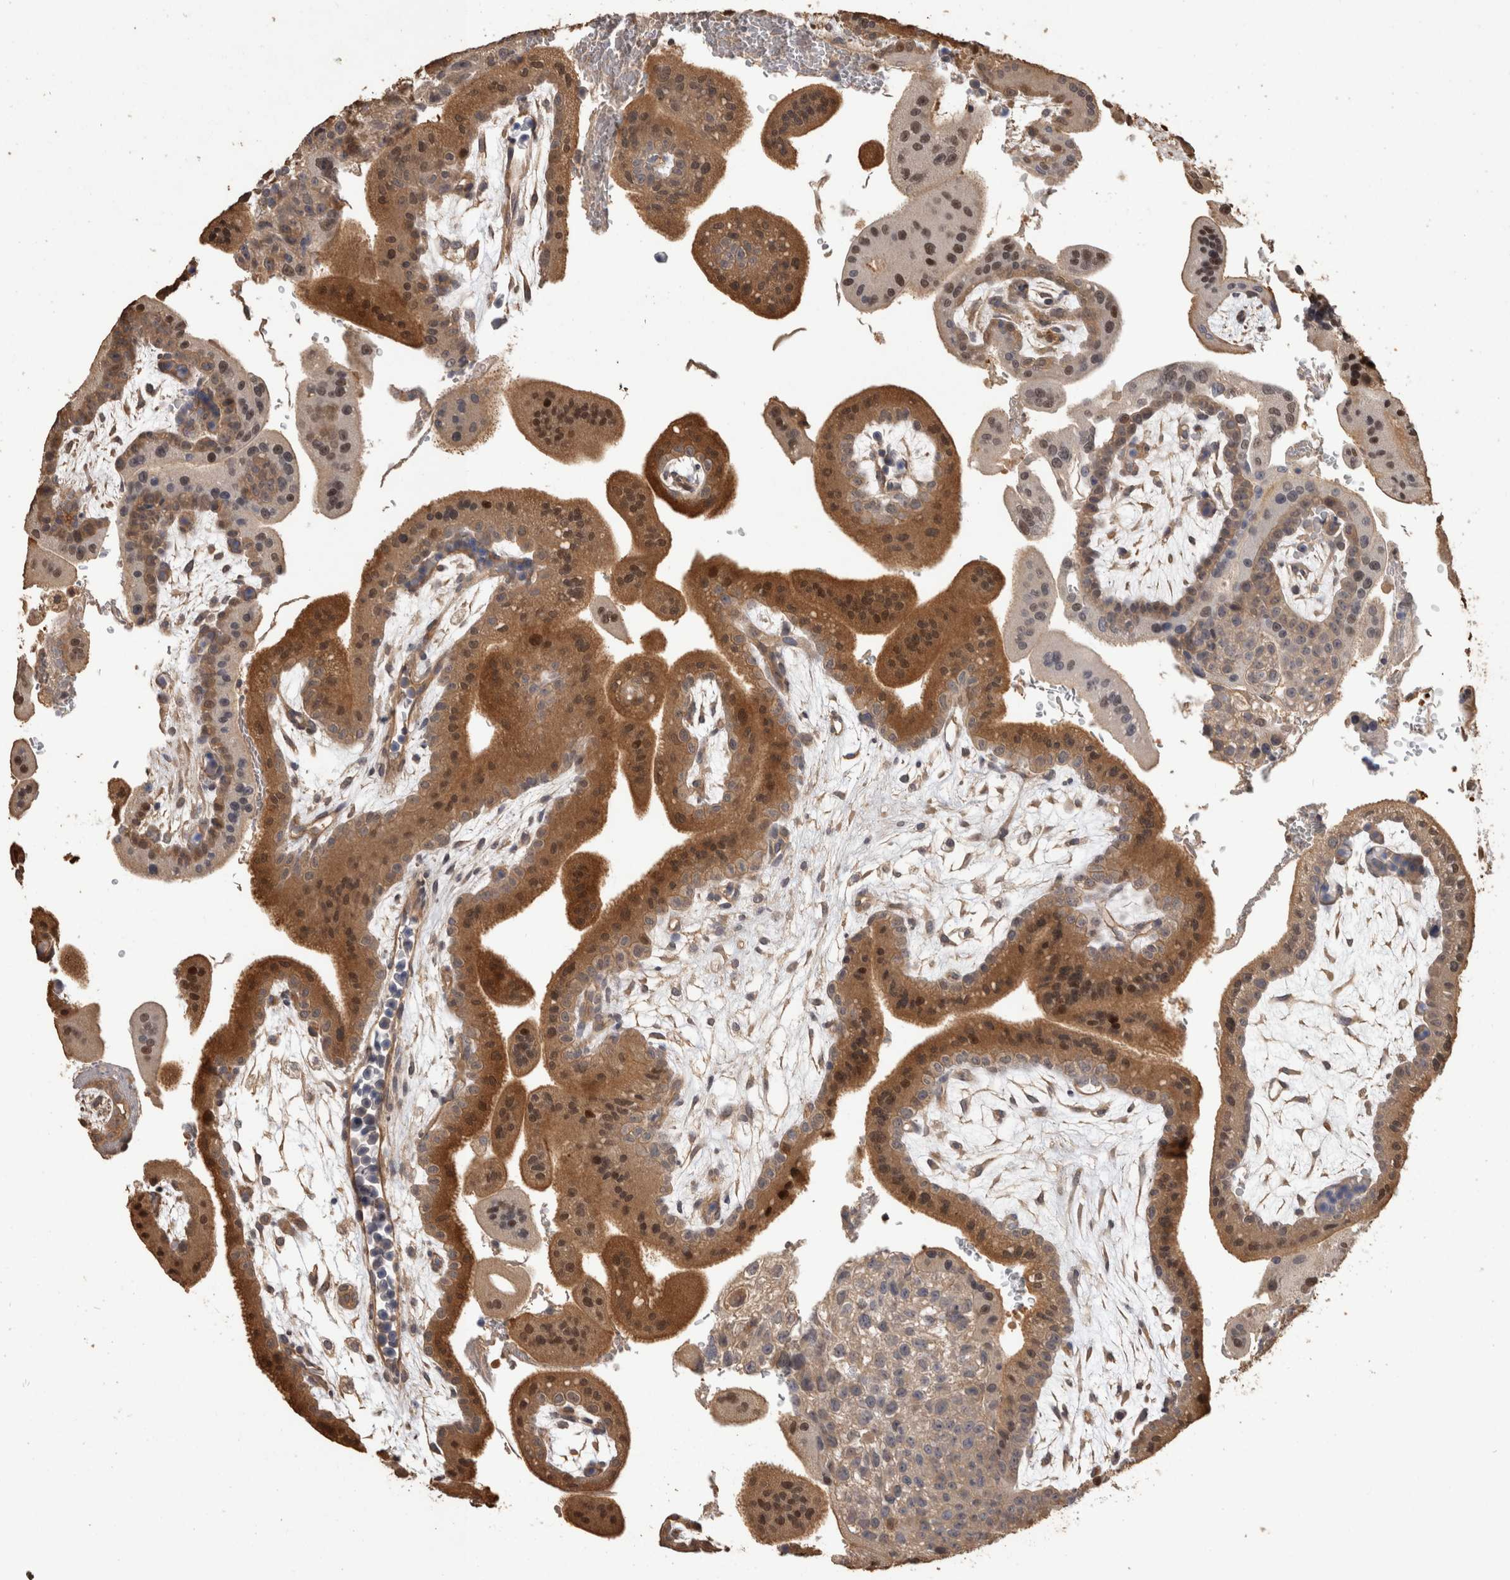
{"staining": {"intensity": "moderate", "quantity": ">75%", "location": "cytoplasmic/membranous"}, "tissue": "placenta", "cell_type": "Decidual cells", "image_type": "normal", "snomed": [{"axis": "morphology", "description": "Normal tissue, NOS"}, {"axis": "topography", "description": "Placenta"}], "caption": "The histopathology image exhibits staining of benign placenta, revealing moderate cytoplasmic/membranous protein expression (brown color) within decidual cells.", "gene": "RHPN1", "patient": {"sex": "female", "age": 35}}